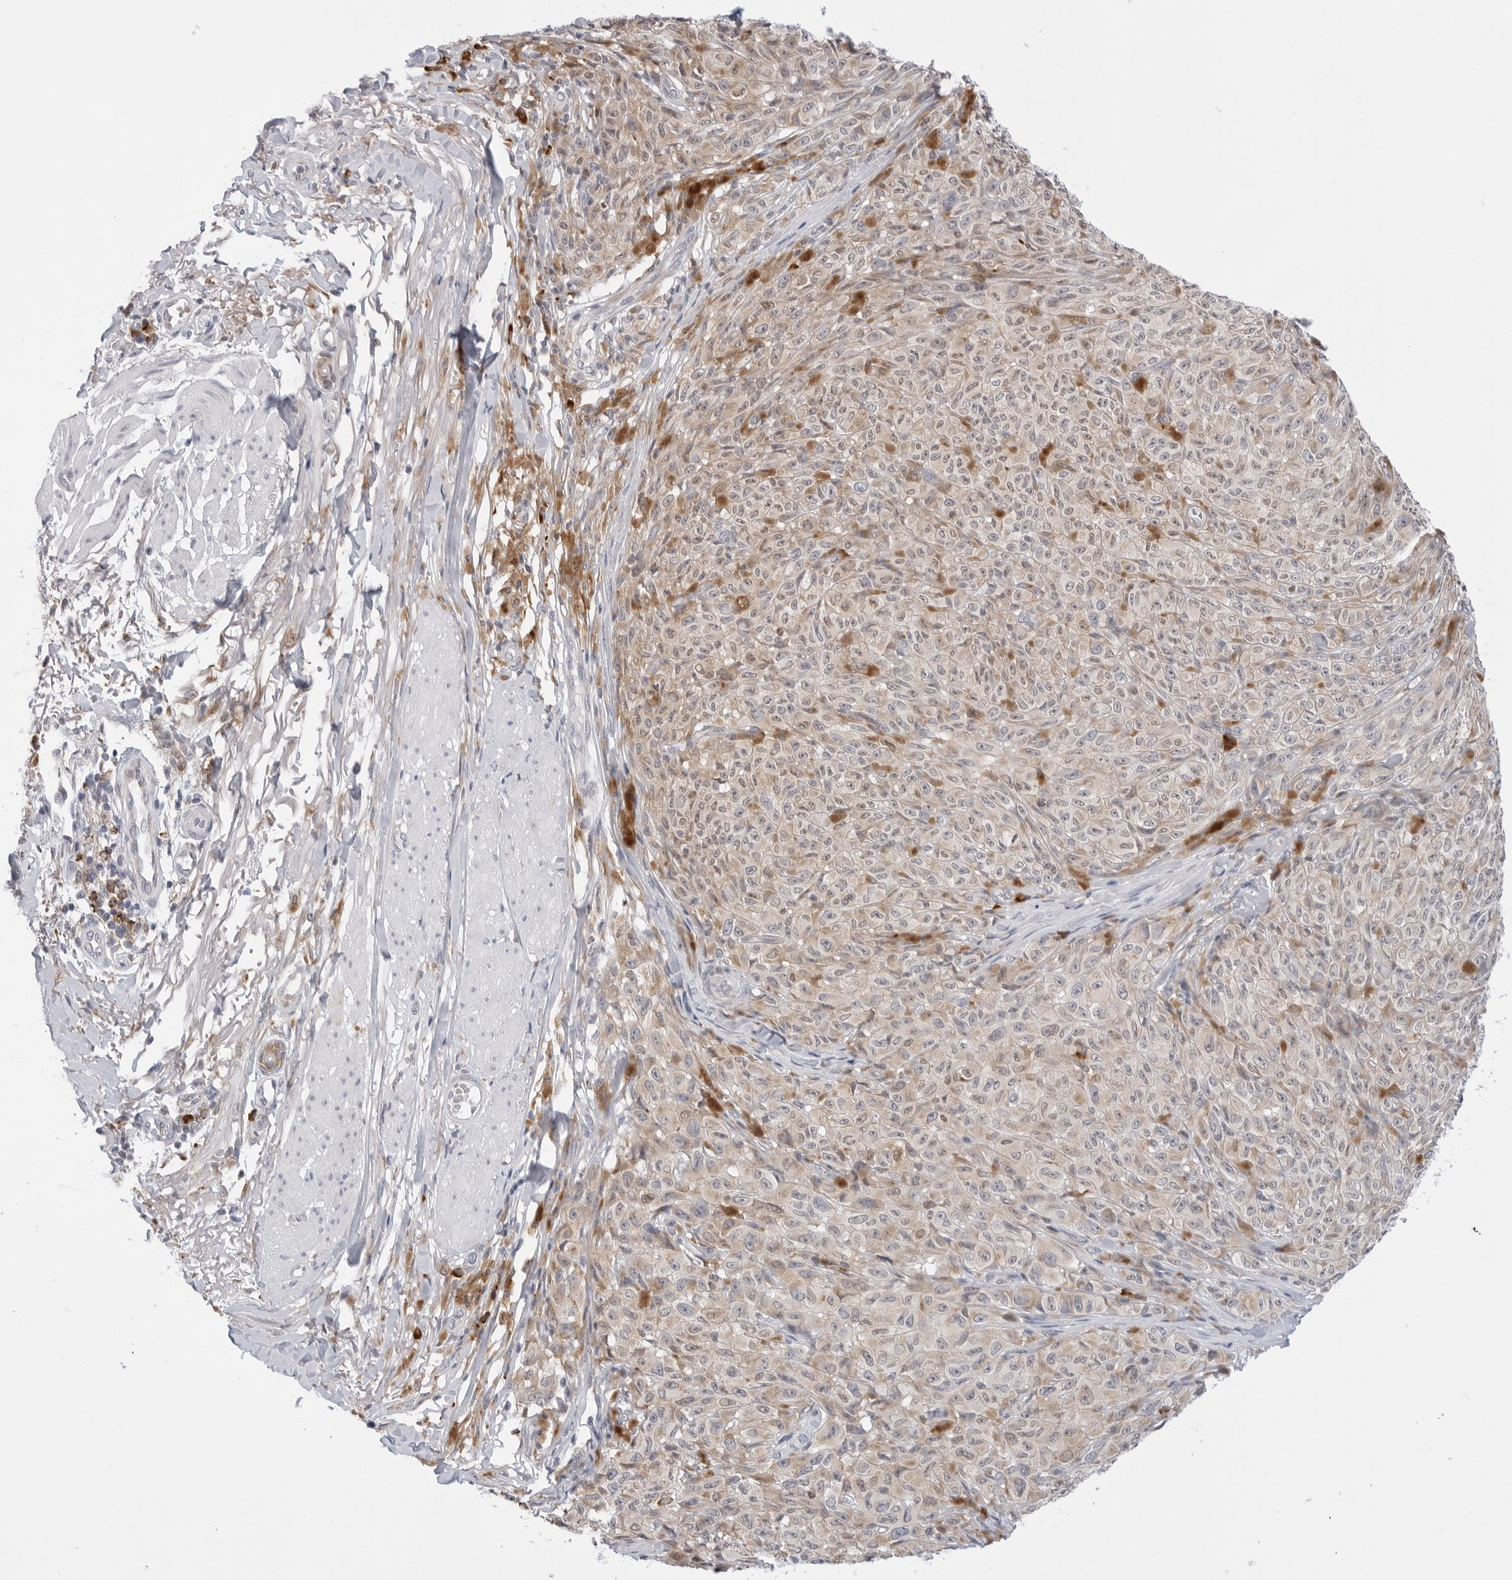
{"staining": {"intensity": "weak", "quantity": "25%-75%", "location": "cytoplasmic/membranous"}, "tissue": "melanoma", "cell_type": "Tumor cells", "image_type": "cancer", "snomed": [{"axis": "morphology", "description": "Malignant melanoma, NOS"}, {"axis": "topography", "description": "Skin"}], "caption": "Malignant melanoma stained for a protein (brown) displays weak cytoplasmic/membranous positive expression in approximately 25%-75% of tumor cells.", "gene": "RPN1", "patient": {"sex": "female", "age": 82}}